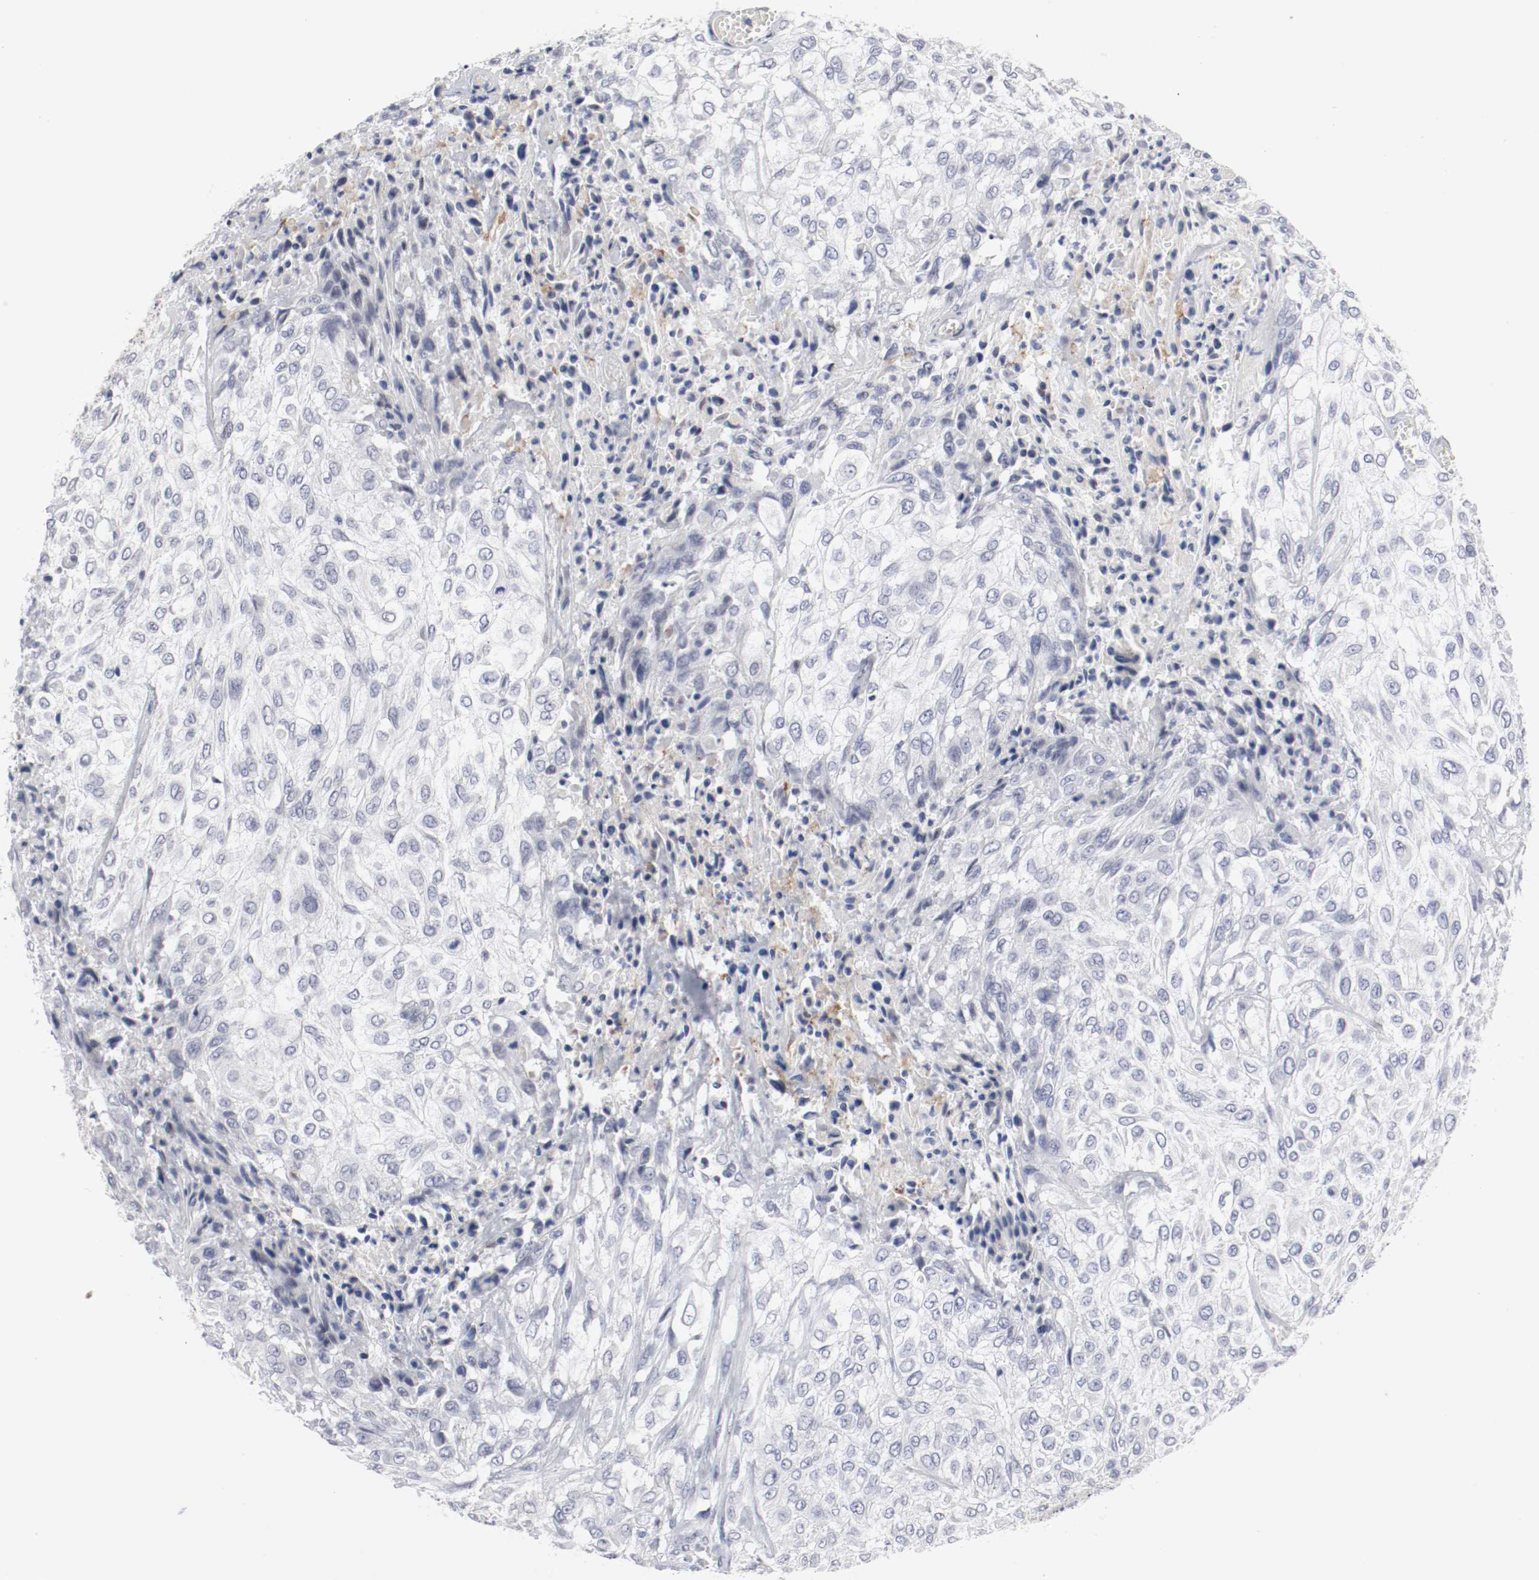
{"staining": {"intensity": "negative", "quantity": "none", "location": "none"}, "tissue": "urothelial cancer", "cell_type": "Tumor cells", "image_type": "cancer", "snomed": [{"axis": "morphology", "description": "Urothelial carcinoma, High grade"}, {"axis": "topography", "description": "Urinary bladder"}], "caption": "IHC histopathology image of human high-grade urothelial carcinoma stained for a protein (brown), which exhibits no positivity in tumor cells. (DAB (3,3'-diaminobenzidine) IHC with hematoxylin counter stain).", "gene": "KIT", "patient": {"sex": "male", "age": 57}}